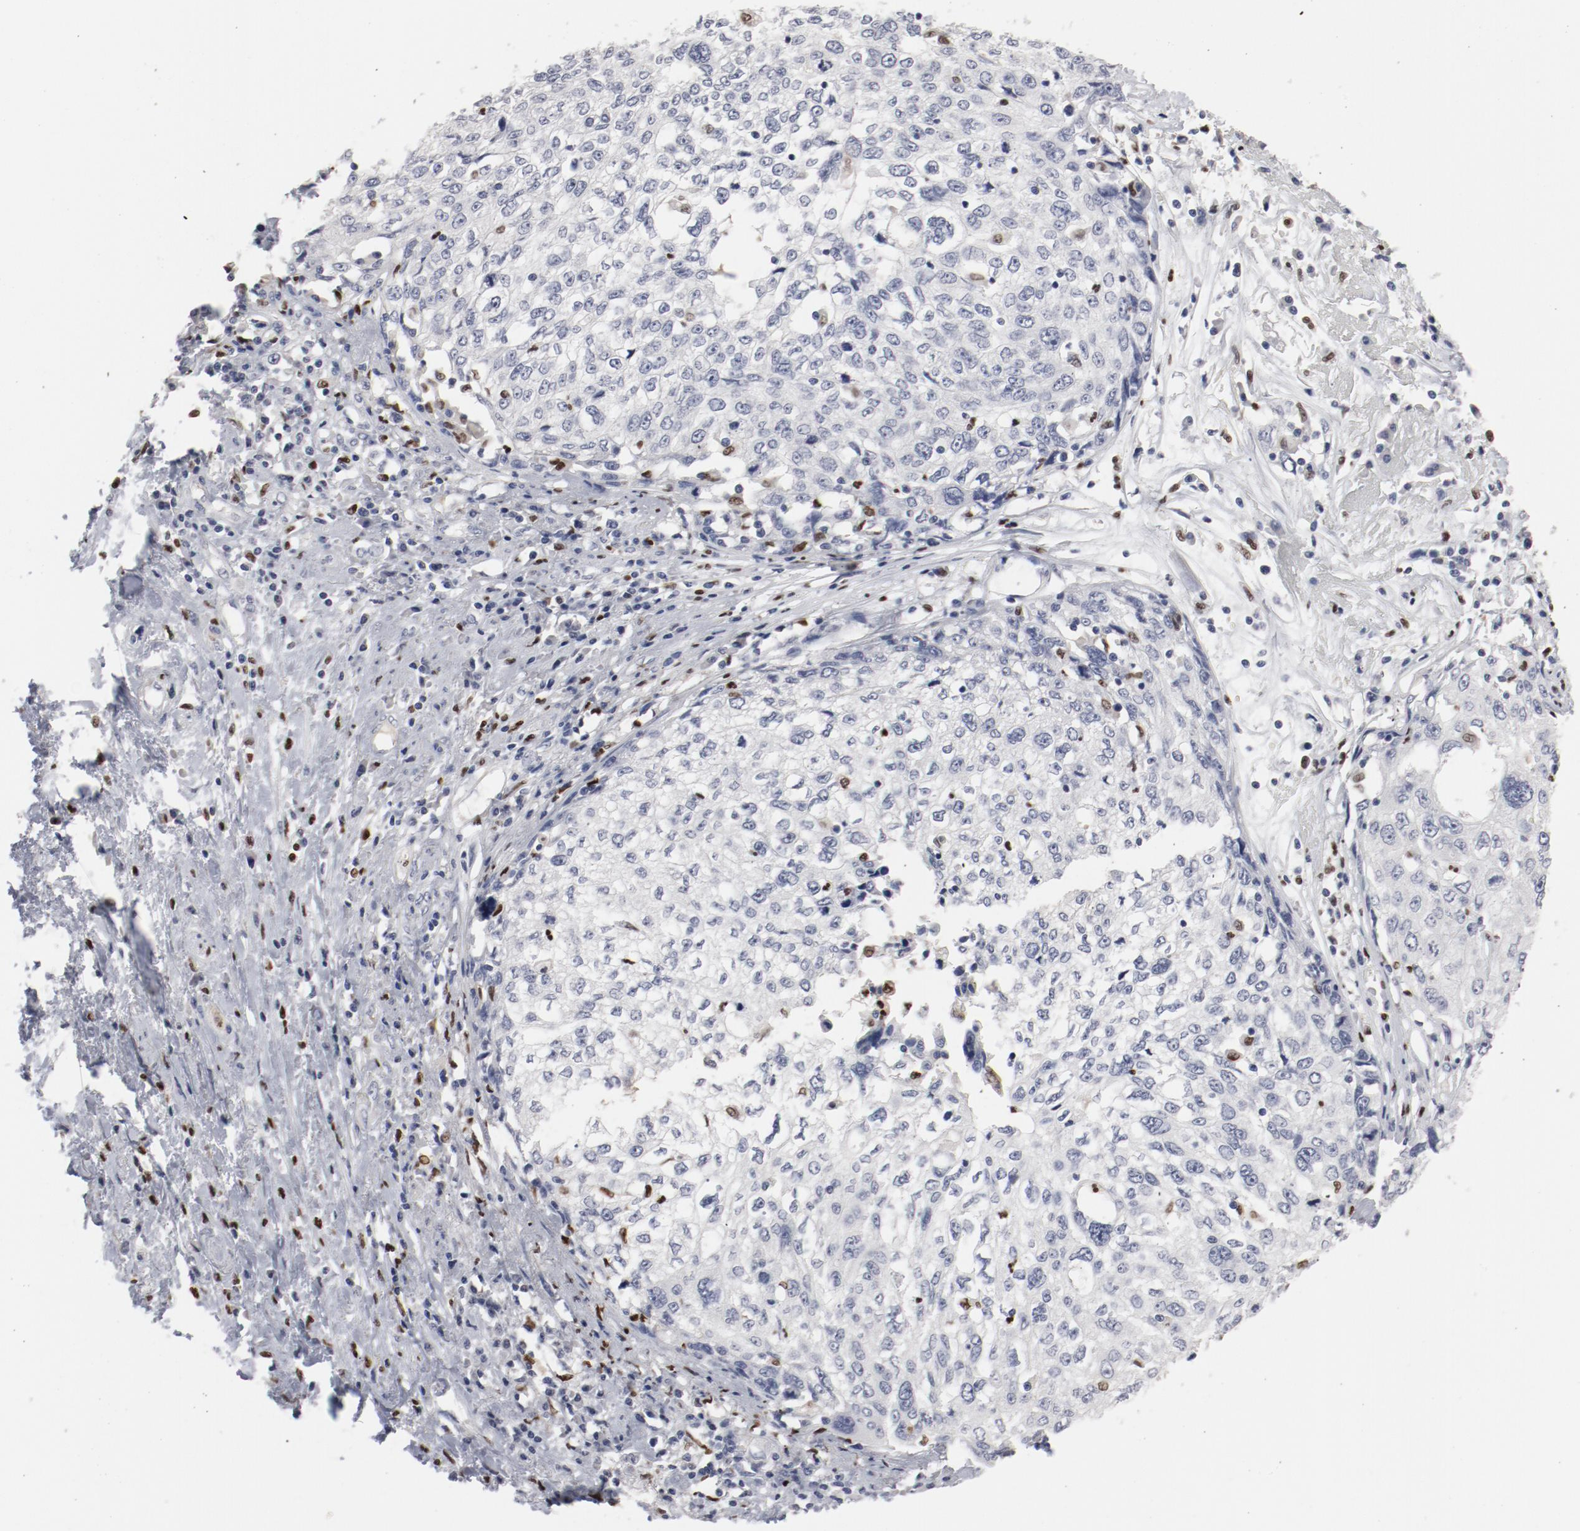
{"staining": {"intensity": "negative", "quantity": "none", "location": "none"}, "tissue": "cervical cancer", "cell_type": "Tumor cells", "image_type": "cancer", "snomed": [{"axis": "morphology", "description": "Squamous cell carcinoma, NOS"}, {"axis": "topography", "description": "Cervix"}], "caption": "High magnification brightfield microscopy of cervical cancer stained with DAB (3,3'-diaminobenzidine) (brown) and counterstained with hematoxylin (blue): tumor cells show no significant expression.", "gene": "SPI1", "patient": {"sex": "female", "age": 57}}